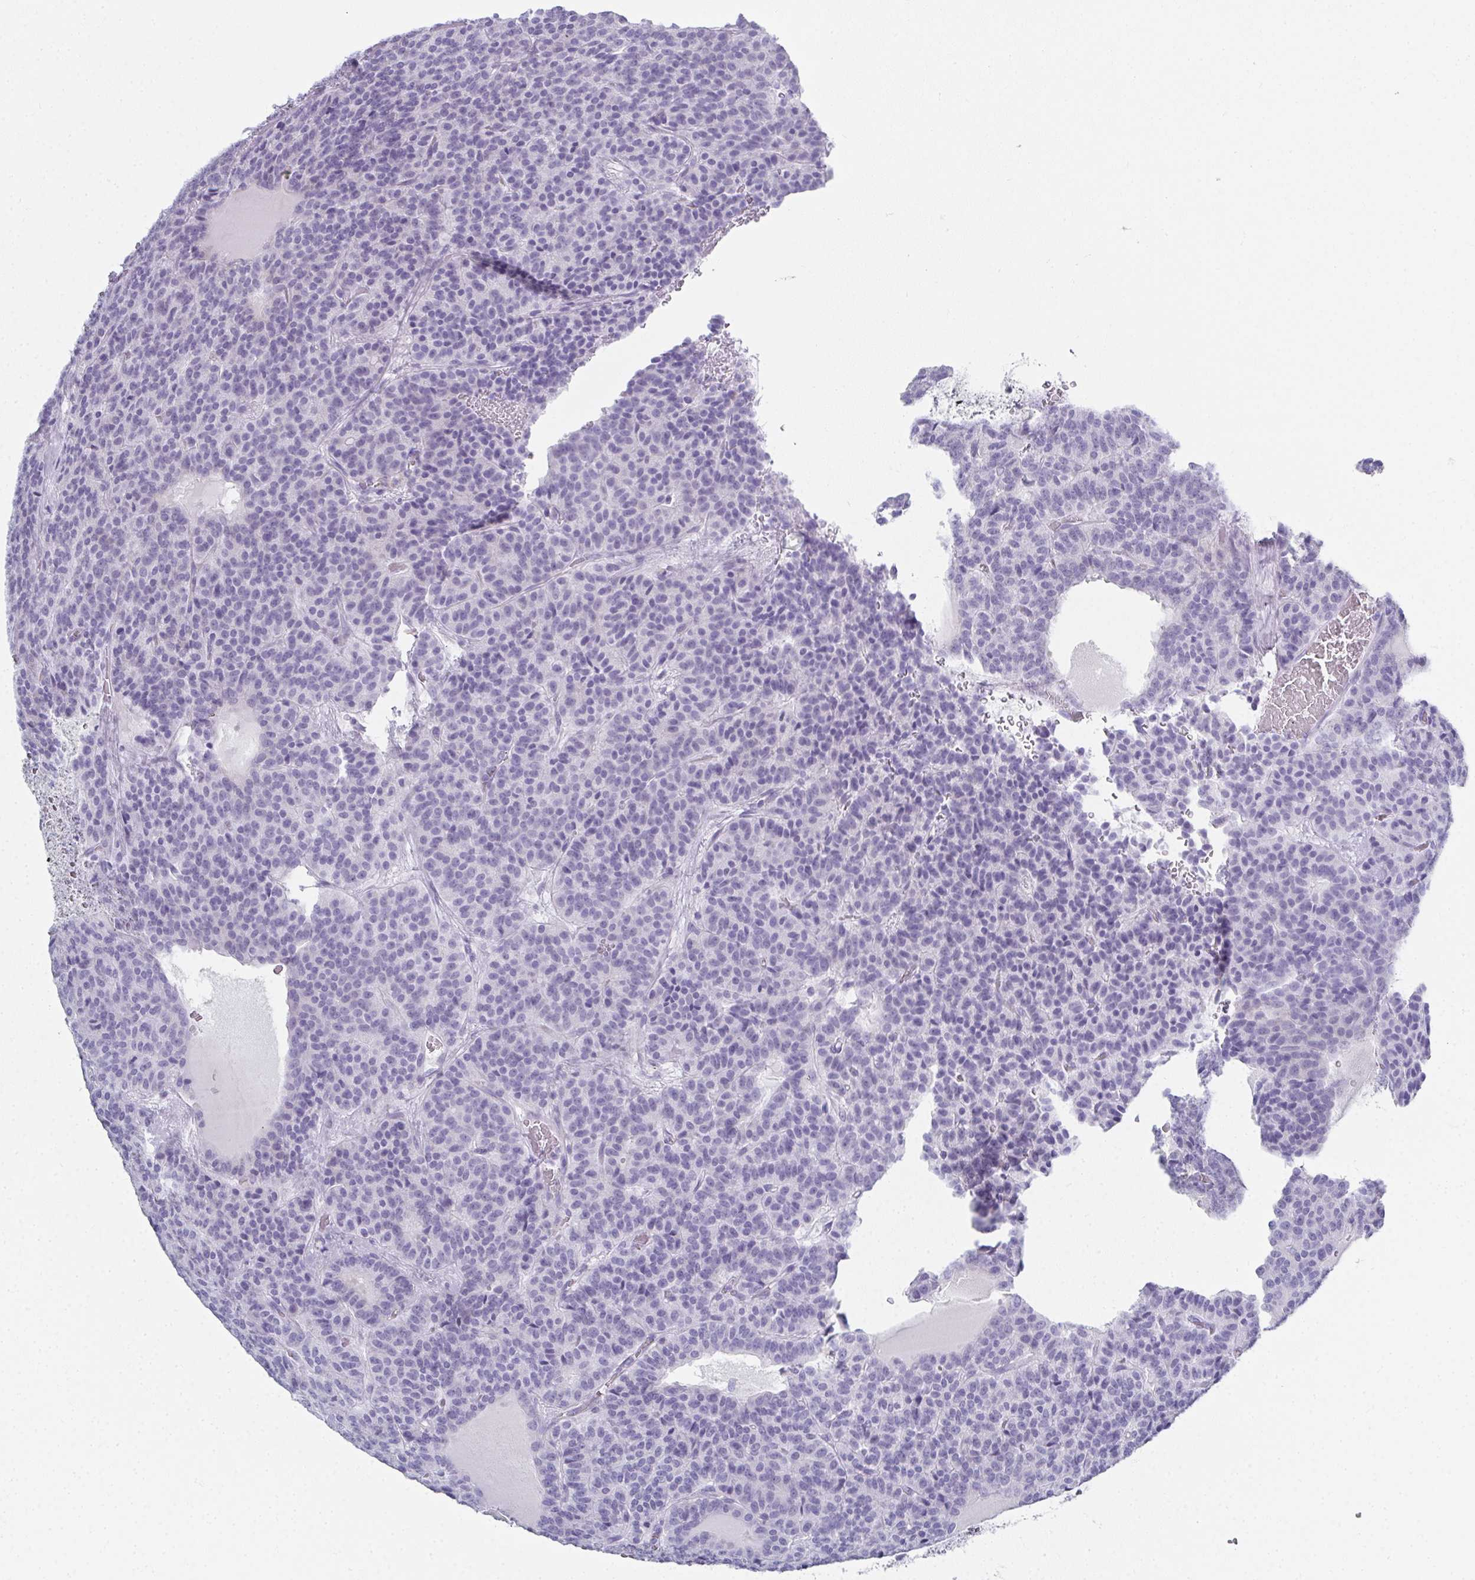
{"staining": {"intensity": "negative", "quantity": "none", "location": "none"}, "tissue": "carcinoid", "cell_type": "Tumor cells", "image_type": "cancer", "snomed": [{"axis": "morphology", "description": "Carcinoid, malignant, NOS"}, {"axis": "topography", "description": "Lung"}], "caption": "Tumor cells are negative for protein expression in human carcinoid.", "gene": "SYCP1", "patient": {"sex": "male", "age": 70}}